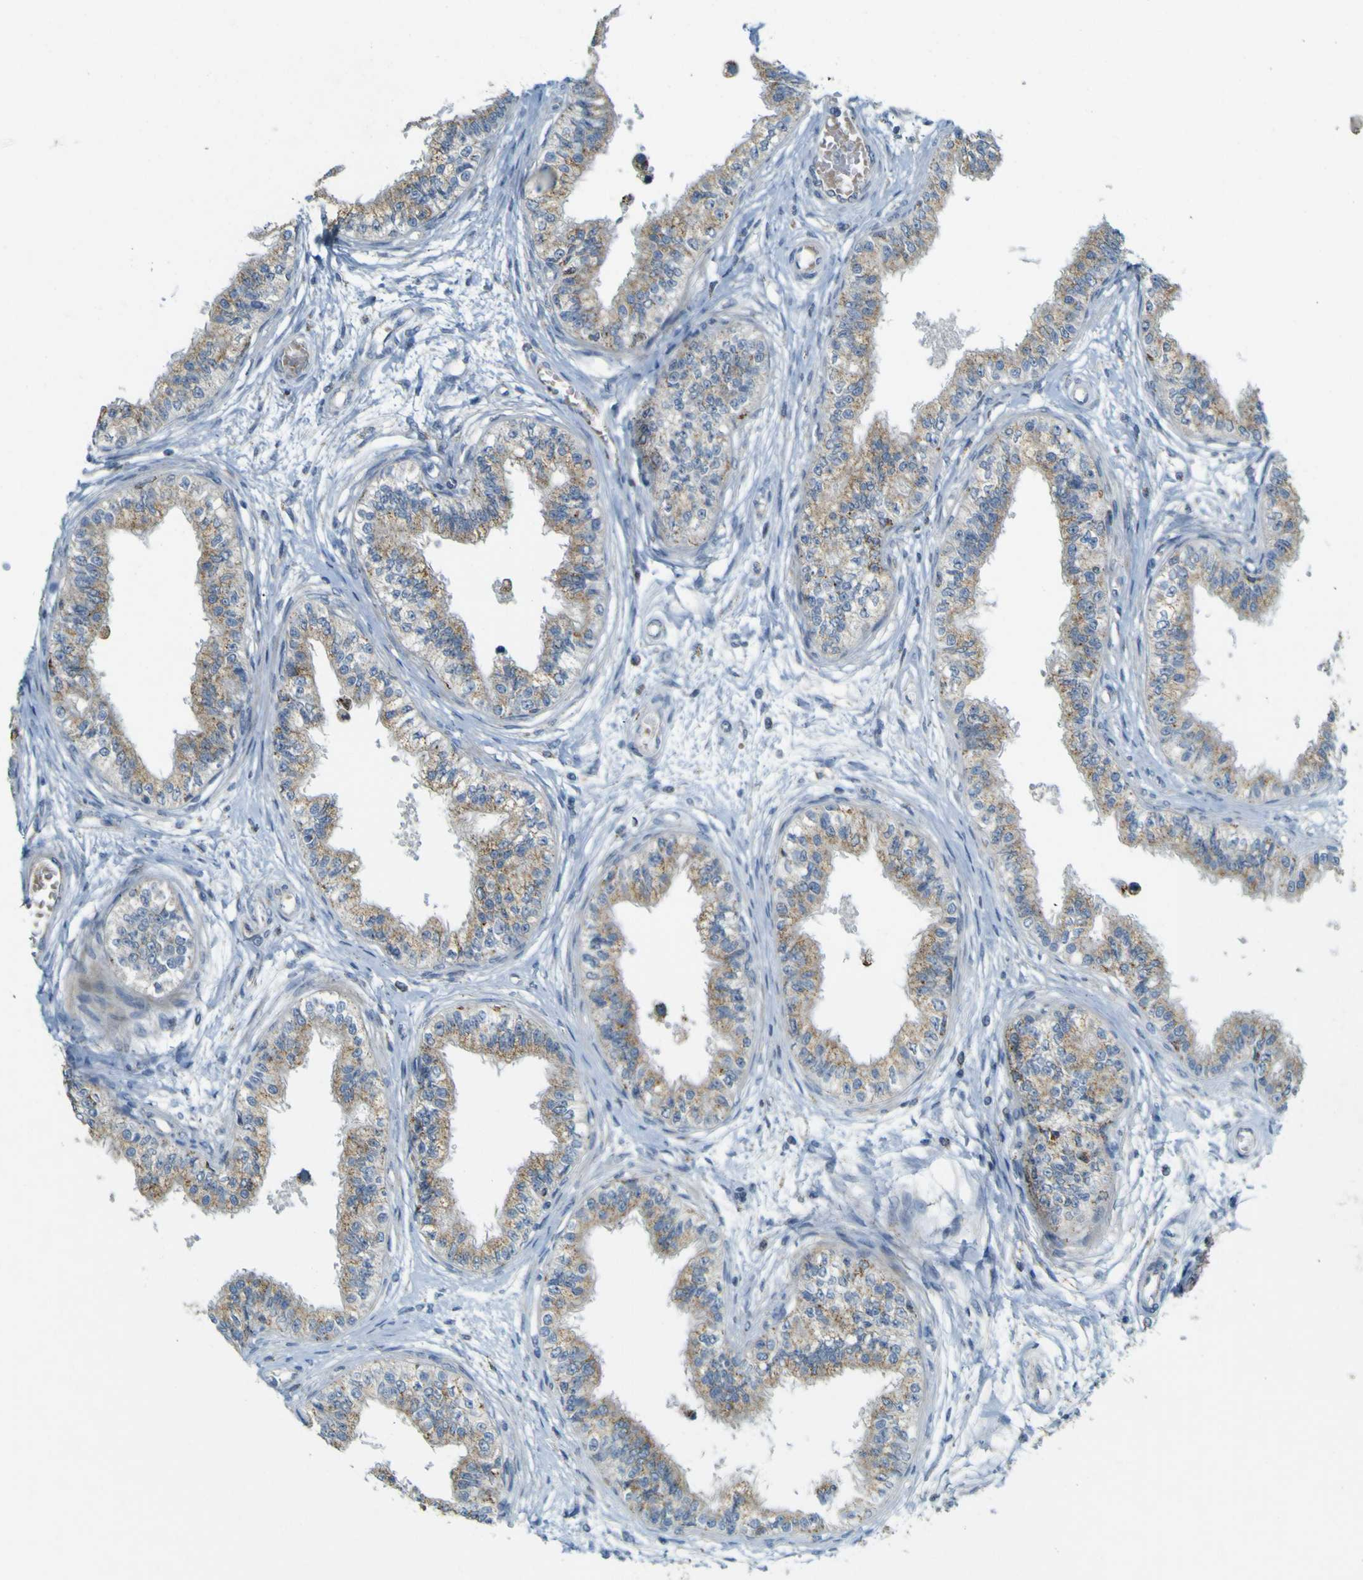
{"staining": {"intensity": "moderate", "quantity": ">75%", "location": "cytoplasmic/membranous"}, "tissue": "epididymis", "cell_type": "Glandular cells", "image_type": "normal", "snomed": [{"axis": "morphology", "description": "Normal tissue, NOS"}, {"axis": "morphology", "description": "Adenocarcinoma, metastatic, NOS"}, {"axis": "topography", "description": "Testis"}, {"axis": "topography", "description": "Epididymis"}], "caption": "Protein expression analysis of benign human epididymis reveals moderate cytoplasmic/membranous expression in about >75% of glandular cells.", "gene": "ACBD5", "patient": {"sex": "male", "age": 26}}